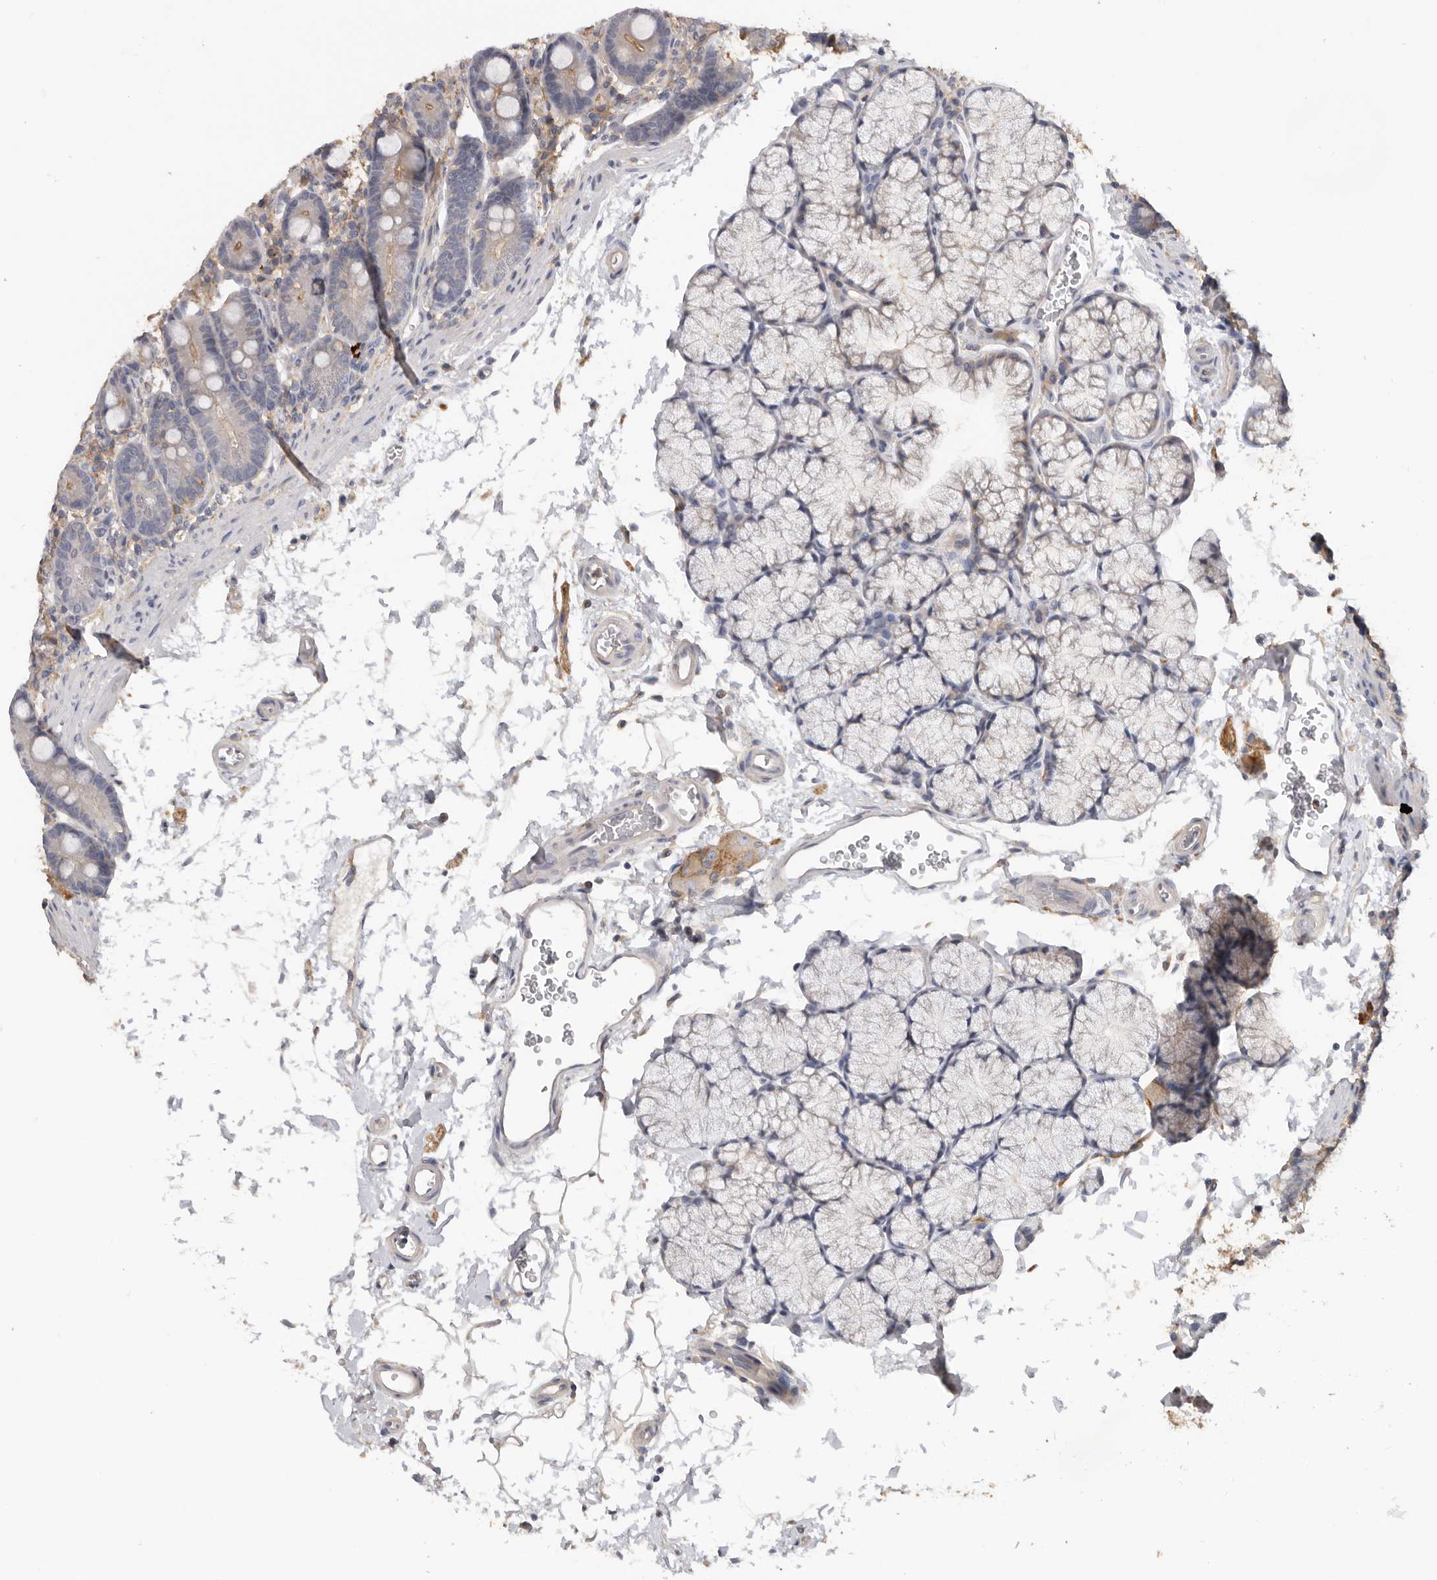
{"staining": {"intensity": "moderate", "quantity": "<25%", "location": "cytoplasmic/membranous"}, "tissue": "duodenum", "cell_type": "Glandular cells", "image_type": "normal", "snomed": [{"axis": "morphology", "description": "Normal tissue, NOS"}, {"axis": "topography", "description": "Duodenum"}], "caption": "Glandular cells demonstrate low levels of moderate cytoplasmic/membranous staining in approximately <25% of cells in unremarkable human duodenum. (DAB (3,3'-diaminobenzidine) IHC, brown staining for protein, blue staining for nuclei).", "gene": "WDTC1", "patient": {"sex": "male", "age": 35}}